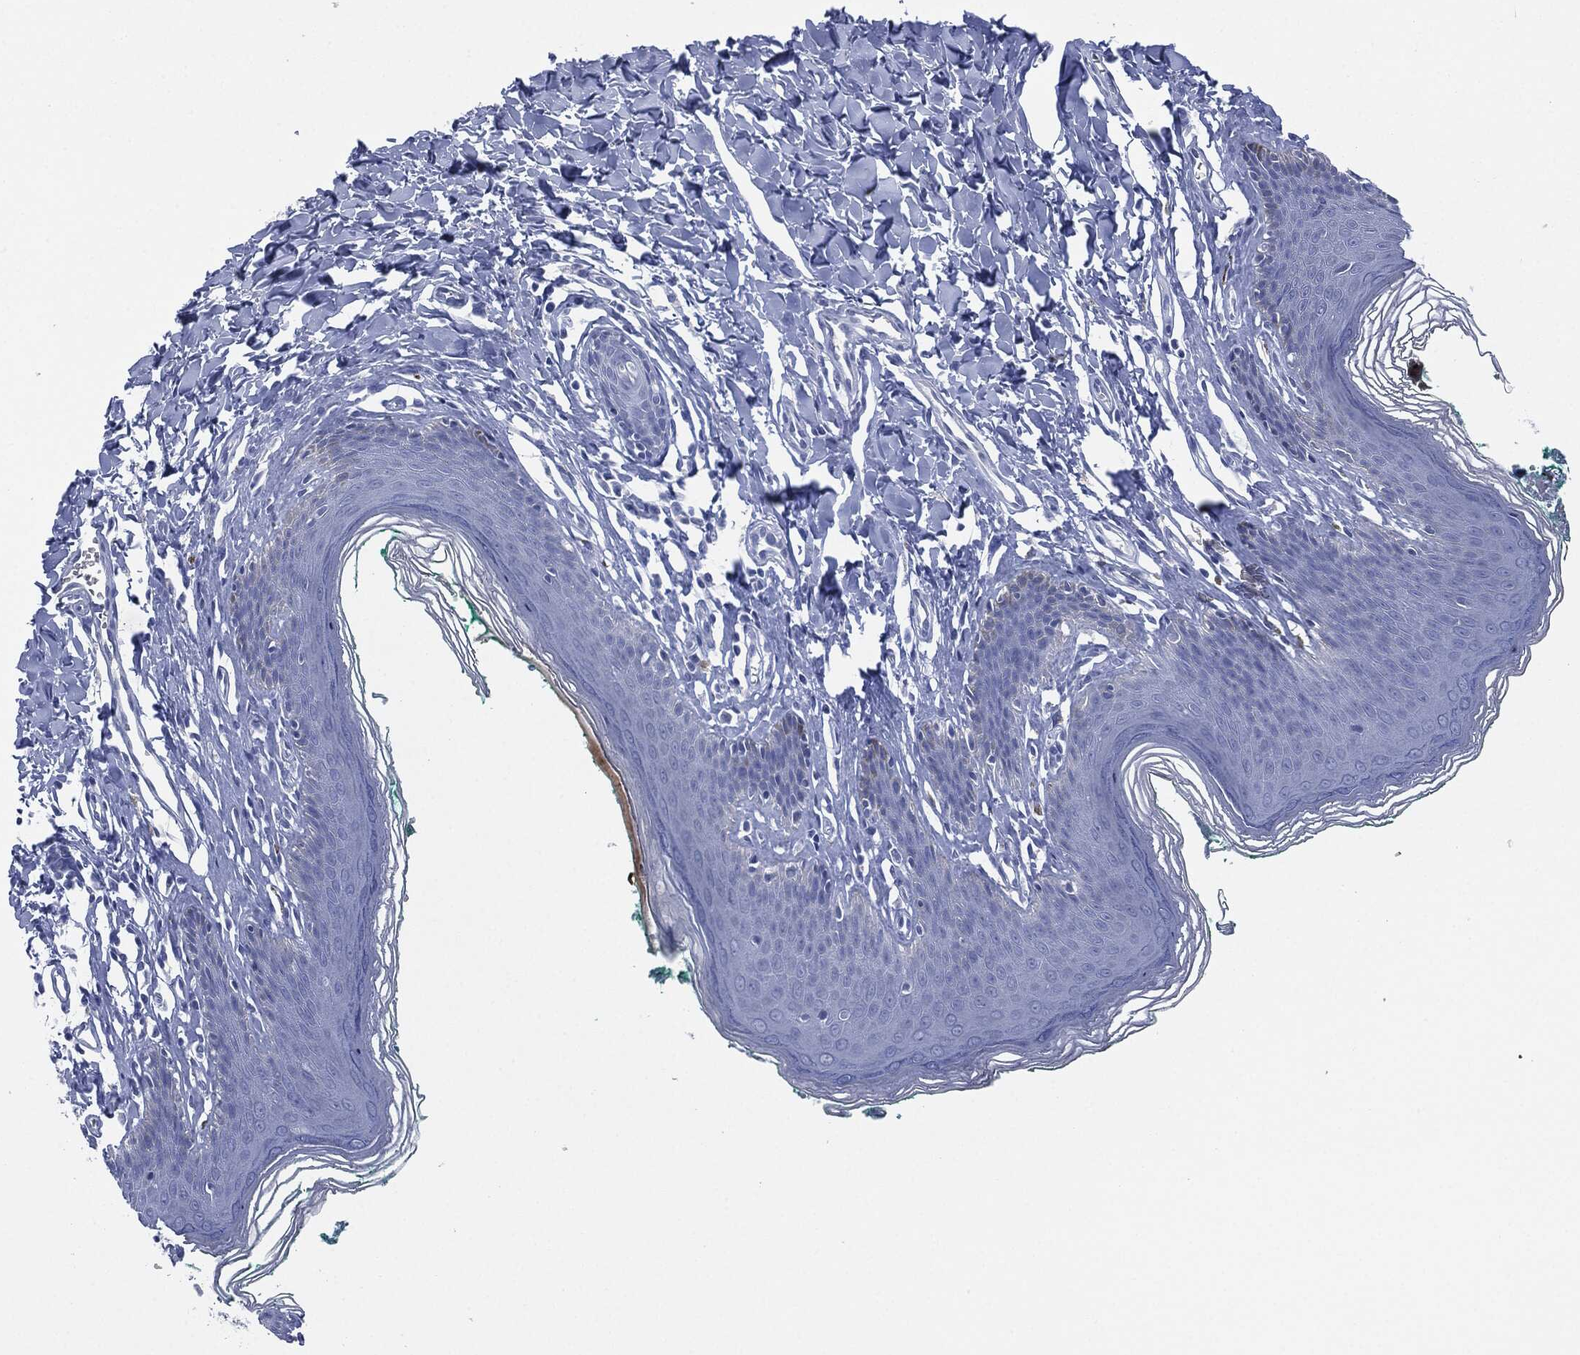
{"staining": {"intensity": "negative", "quantity": "none", "location": "none"}, "tissue": "skin", "cell_type": "Epidermal cells", "image_type": "normal", "snomed": [{"axis": "morphology", "description": "Normal tissue, NOS"}, {"axis": "topography", "description": "Vulva"}], "caption": "High magnification brightfield microscopy of unremarkable skin stained with DAB (brown) and counterstained with hematoxylin (blue): epidermal cells show no significant staining.", "gene": "MUC16", "patient": {"sex": "female", "age": 66}}